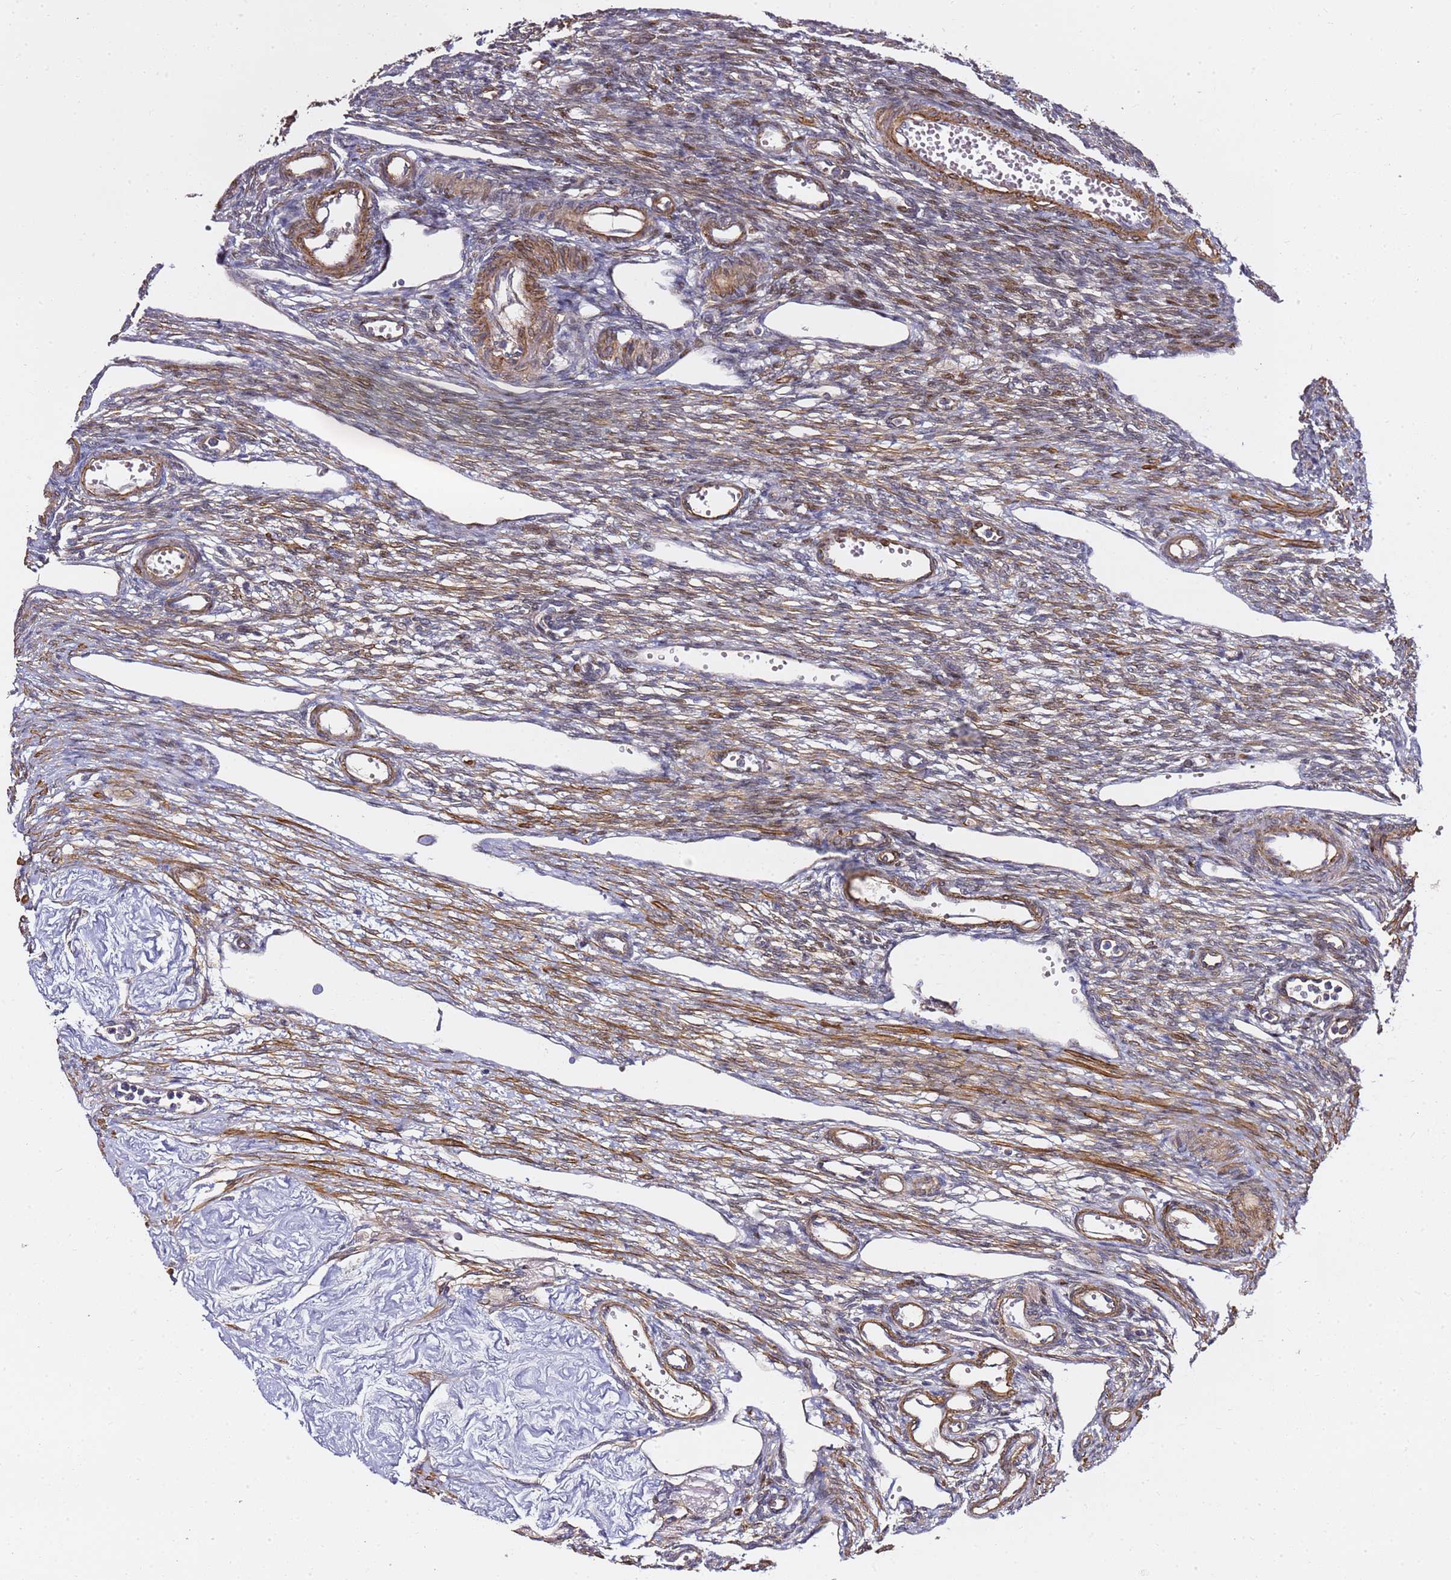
{"staining": {"intensity": "moderate", "quantity": "25%-75%", "location": "cytoplasmic/membranous,nuclear"}, "tissue": "ovary", "cell_type": "Ovarian stroma cells", "image_type": "normal", "snomed": [{"axis": "morphology", "description": "Normal tissue, NOS"}, {"axis": "morphology", "description": "Cyst, NOS"}, {"axis": "topography", "description": "Ovary"}], "caption": "This image shows immunohistochemistry staining of unremarkable ovary, with medium moderate cytoplasmic/membranous,nuclear staining in about 25%-75% of ovarian stroma cells.", "gene": "EPS8L1", "patient": {"sex": "female", "age": 33}}